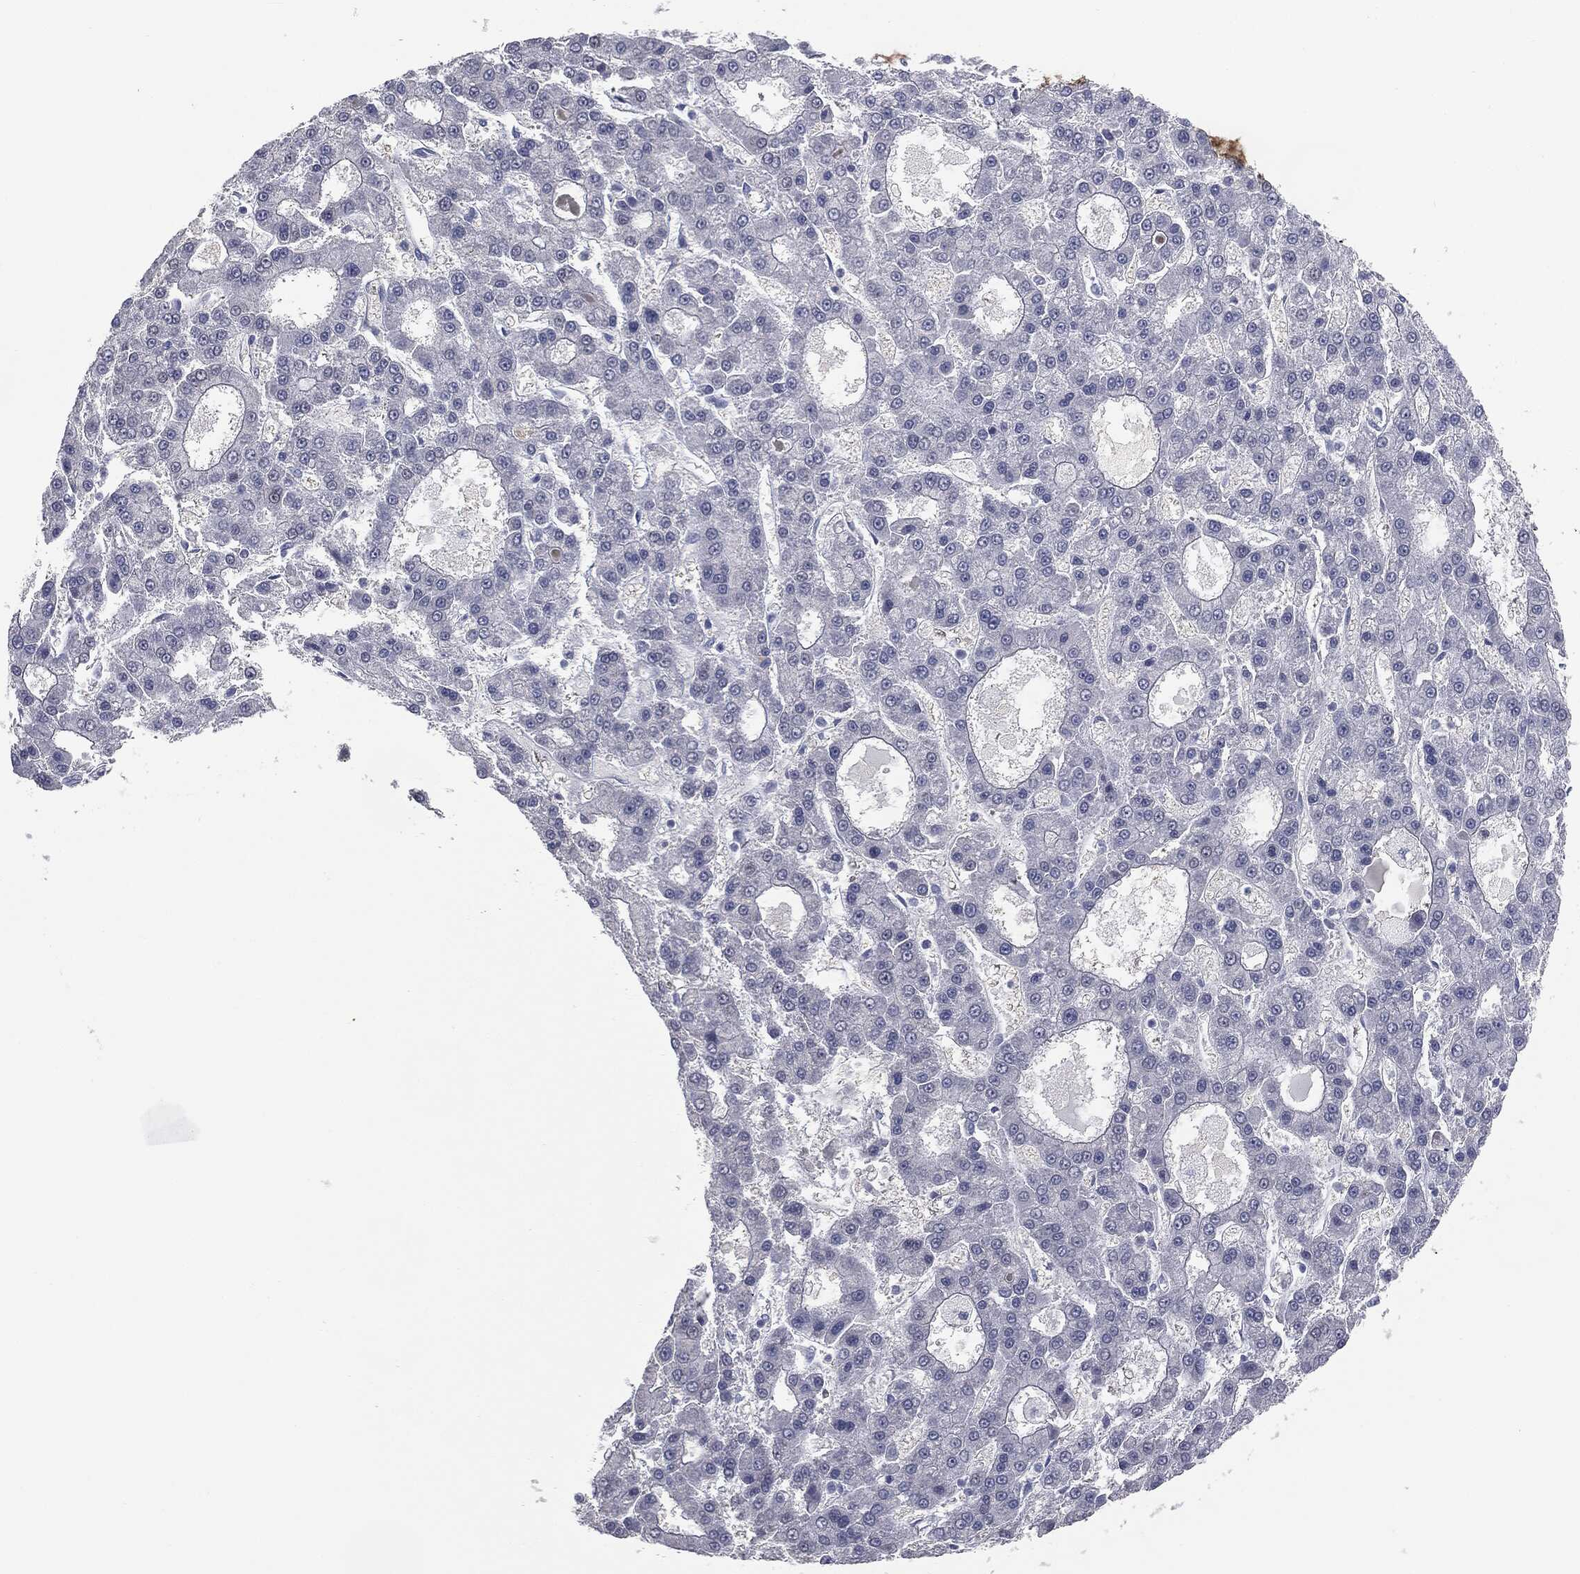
{"staining": {"intensity": "negative", "quantity": "none", "location": "none"}, "tissue": "liver cancer", "cell_type": "Tumor cells", "image_type": "cancer", "snomed": [{"axis": "morphology", "description": "Carcinoma, Hepatocellular, NOS"}, {"axis": "topography", "description": "Liver"}], "caption": "DAB (3,3'-diaminobenzidine) immunohistochemical staining of liver hepatocellular carcinoma reveals no significant positivity in tumor cells.", "gene": "MUC5AC", "patient": {"sex": "male", "age": 70}}